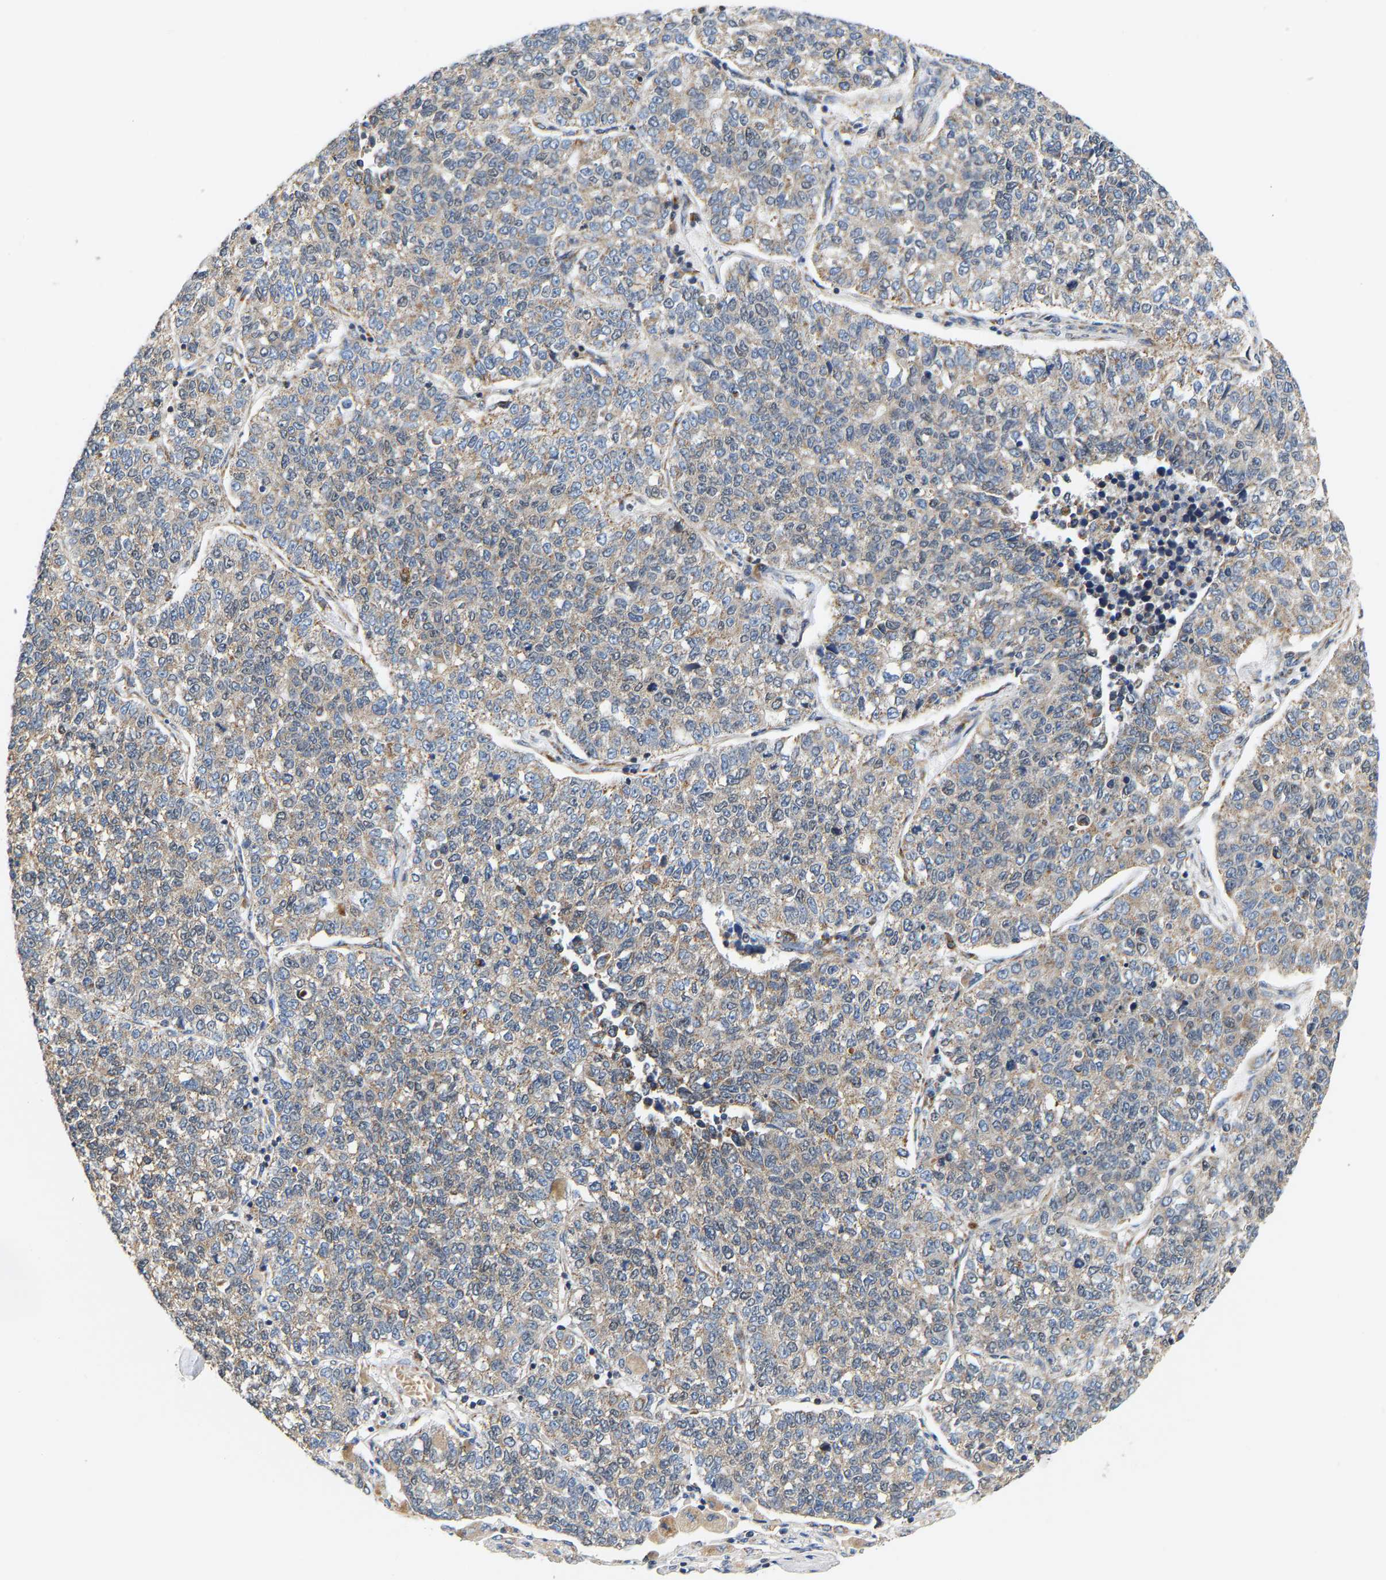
{"staining": {"intensity": "weak", "quantity": "25%-75%", "location": "cytoplasmic/membranous"}, "tissue": "lung cancer", "cell_type": "Tumor cells", "image_type": "cancer", "snomed": [{"axis": "morphology", "description": "Adenocarcinoma, NOS"}, {"axis": "topography", "description": "Lung"}], "caption": "Immunohistochemistry (IHC) of lung adenocarcinoma shows low levels of weak cytoplasmic/membranous staining in approximately 25%-75% of tumor cells.", "gene": "TMEM168", "patient": {"sex": "male", "age": 49}}